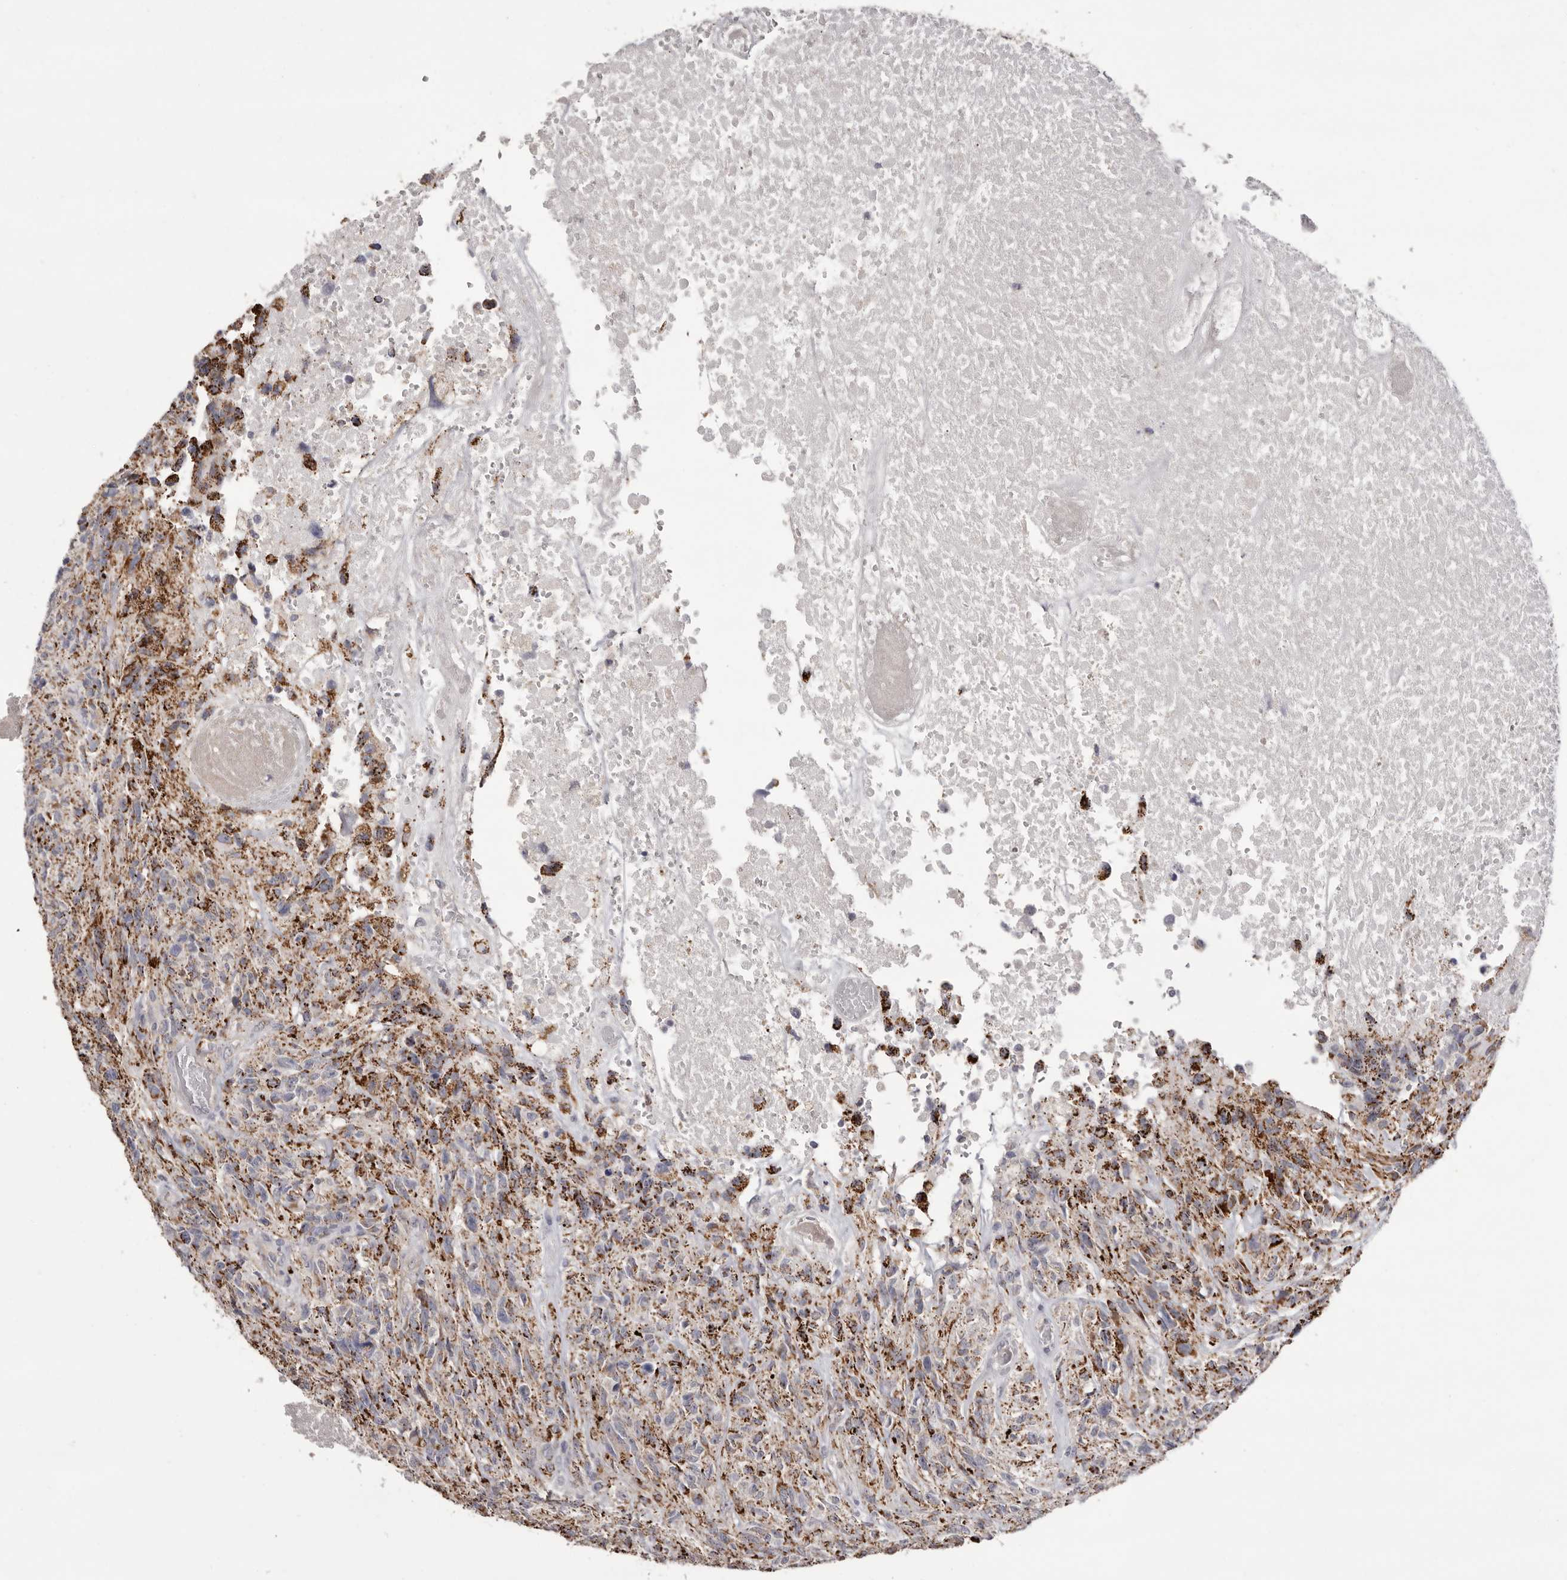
{"staining": {"intensity": "moderate", "quantity": ">75%", "location": "cytoplasmic/membranous"}, "tissue": "glioma", "cell_type": "Tumor cells", "image_type": "cancer", "snomed": [{"axis": "morphology", "description": "Glioma, malignant, High grade"}, {"axis": "topography", "description": "Brain"}], "caption": "DAB immunohistochemical staining of human glioma shows moderate cytoplasmic/membranous protein positivity in about >75% of tumor cells.", "gene": "MMACHC", "patient": {"sex": "male", "age": 69}}